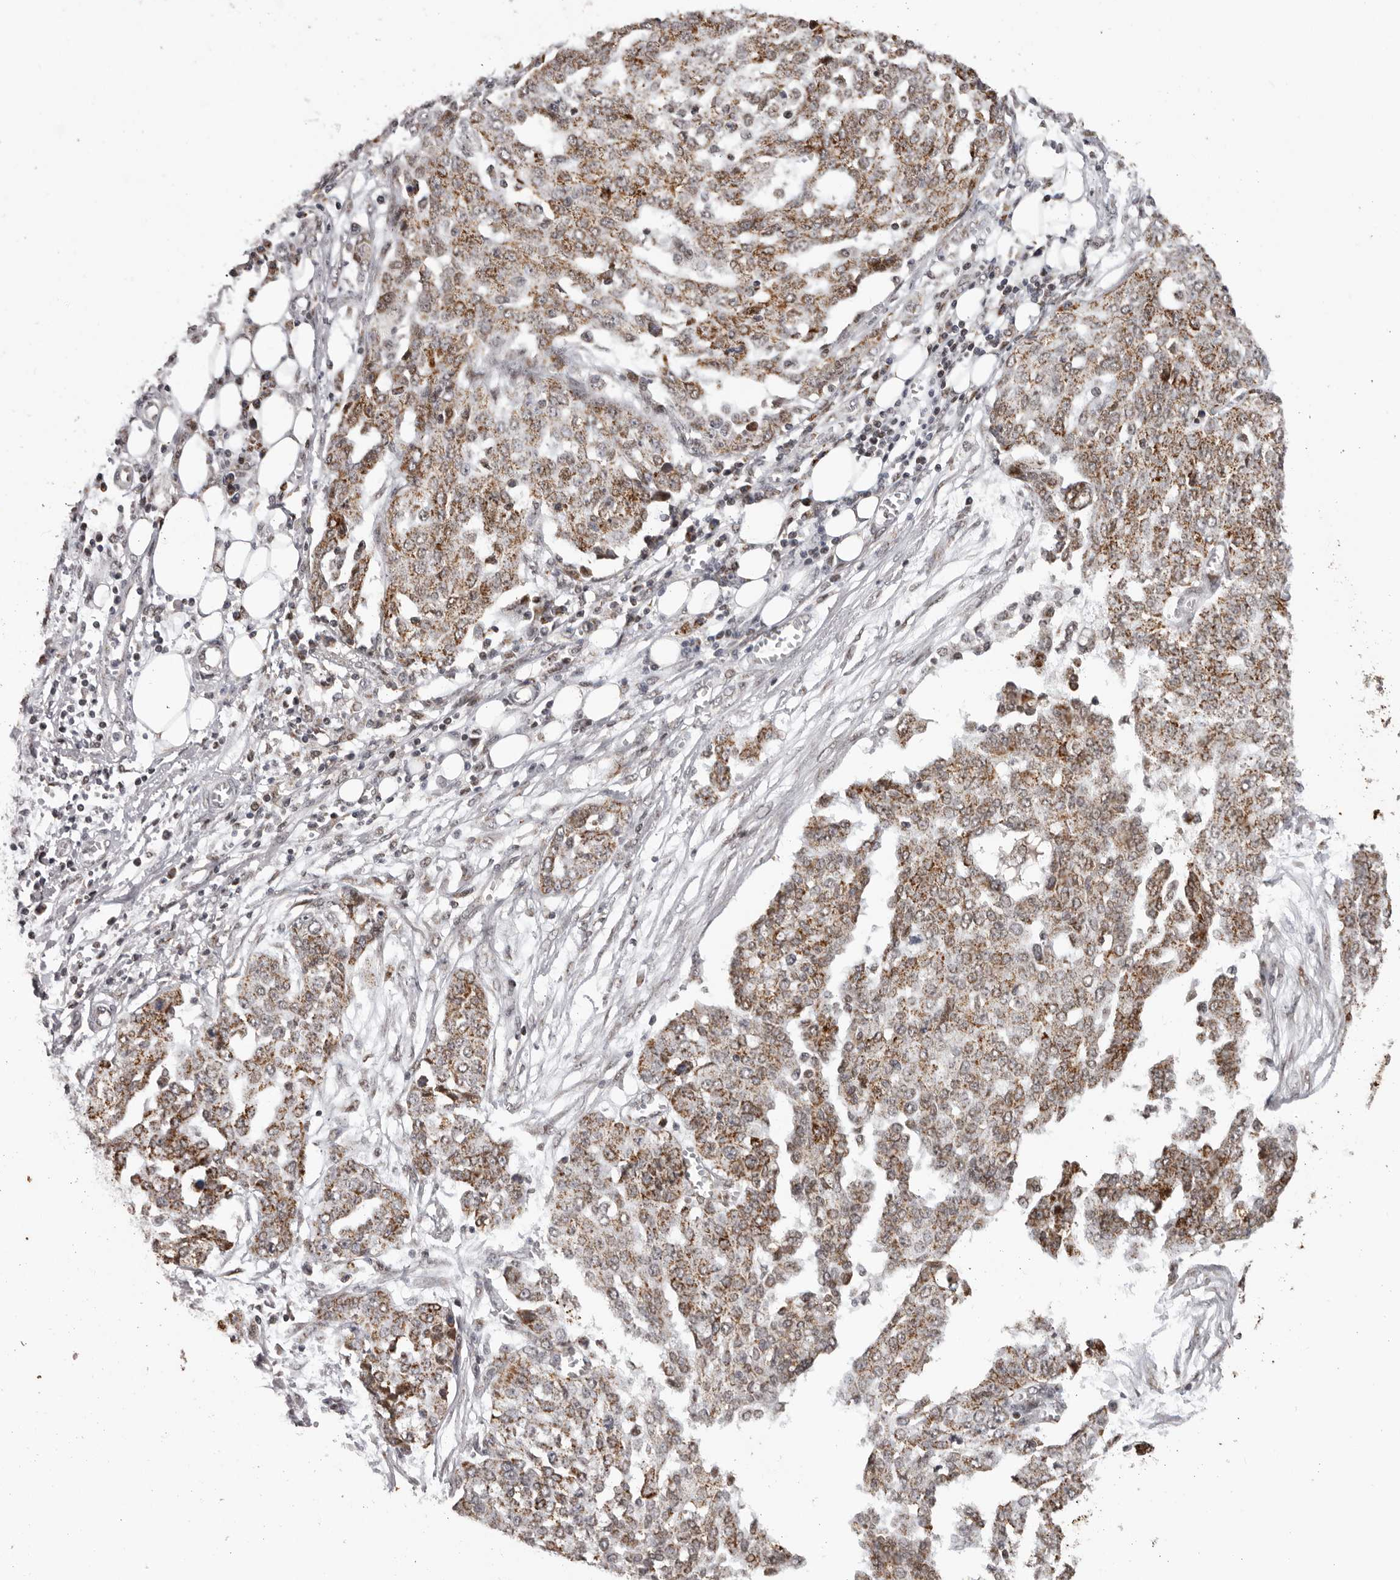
{"staining": {"intensity": "moderate", "quantity": ">75%", "location": "cytoplasmic/membranous"}, "tissue": "ovarian cancer", "cell_type": "Tumor cells", "image_type": "cancer", "snomed": [{"axis": "morphology", "description": "Cystadenocarcinoma, serous, NOS"}, {"axis": "topography", "description": "Soft tissue"}, {"axis": "topography", "description": "Ovary"}], "caption": "Human ovarian cancer (serous cystadenocarcinoma) stained for a protein (brown) reveals moderate cytoplasmic/membranous positive expression in approximately >75% of tumor cells.", "gene": "C17orf99", "patient": {"sex": "female", "age": 57}}